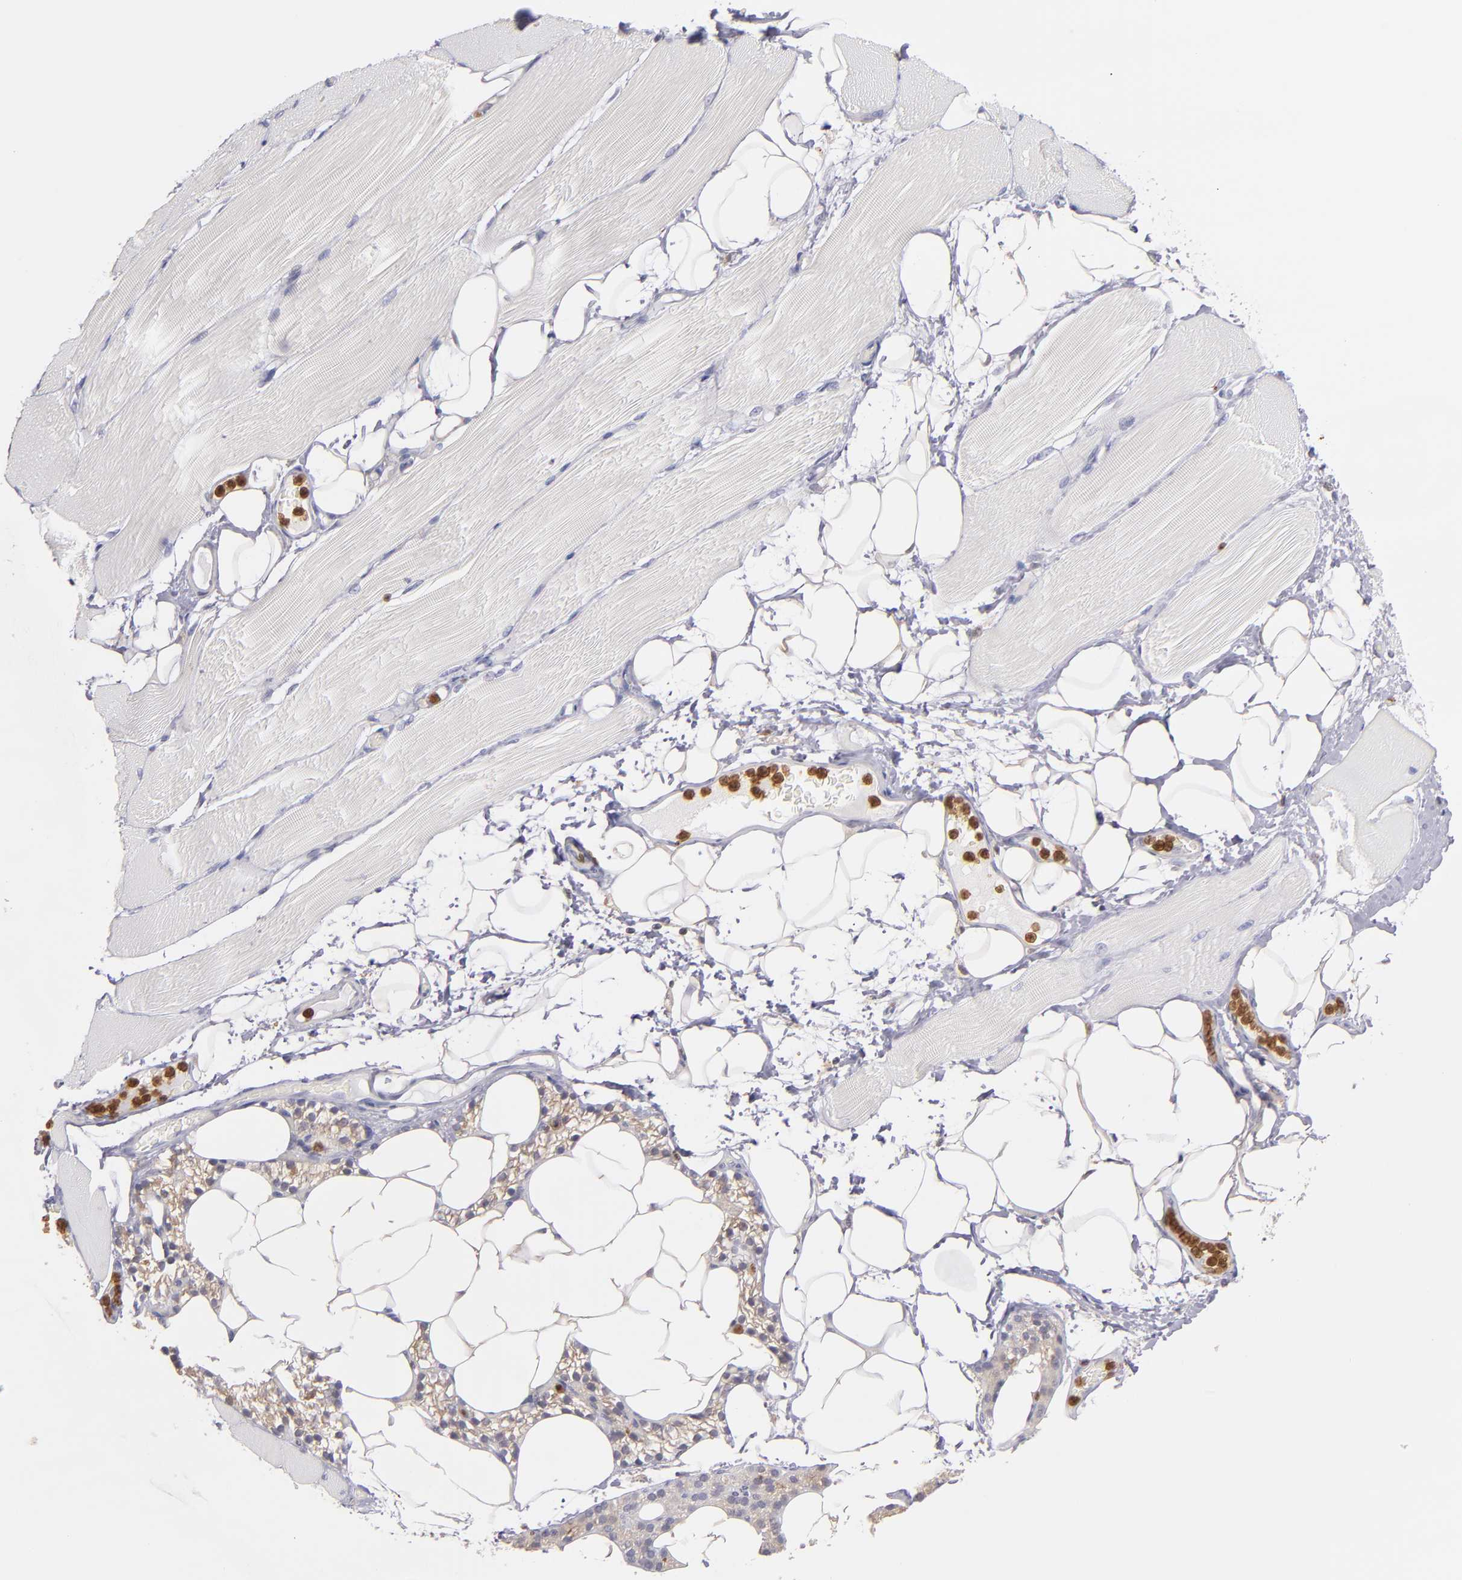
{"staining": {"intensity": "negative", "quantity": "none", "location": "none"}, "tissue": "skeletal muscle", "cell_type": "Myocytes", "image_type": "normal", "snomed": [{"axis": "morphology", "description": "Normal tissue, NOS"}, {"axis": "topography", "description": "Skeletal muscle"}, {"axis": "topography", "description": "Parathyroid gland"}], "caption": "DAB (3,3'-diaminobenzidine) immunohistochemical staining of normal human skeletal muscle displays no significant expression in myocytes. (Stains: DAB immunohistochemistry (IHC) with hematoxylin counter stain, Microscopy: brightfield microscopy at high magnification).", "gene": "PRKCD", "patient": {"sex": "female", "age": 37}}